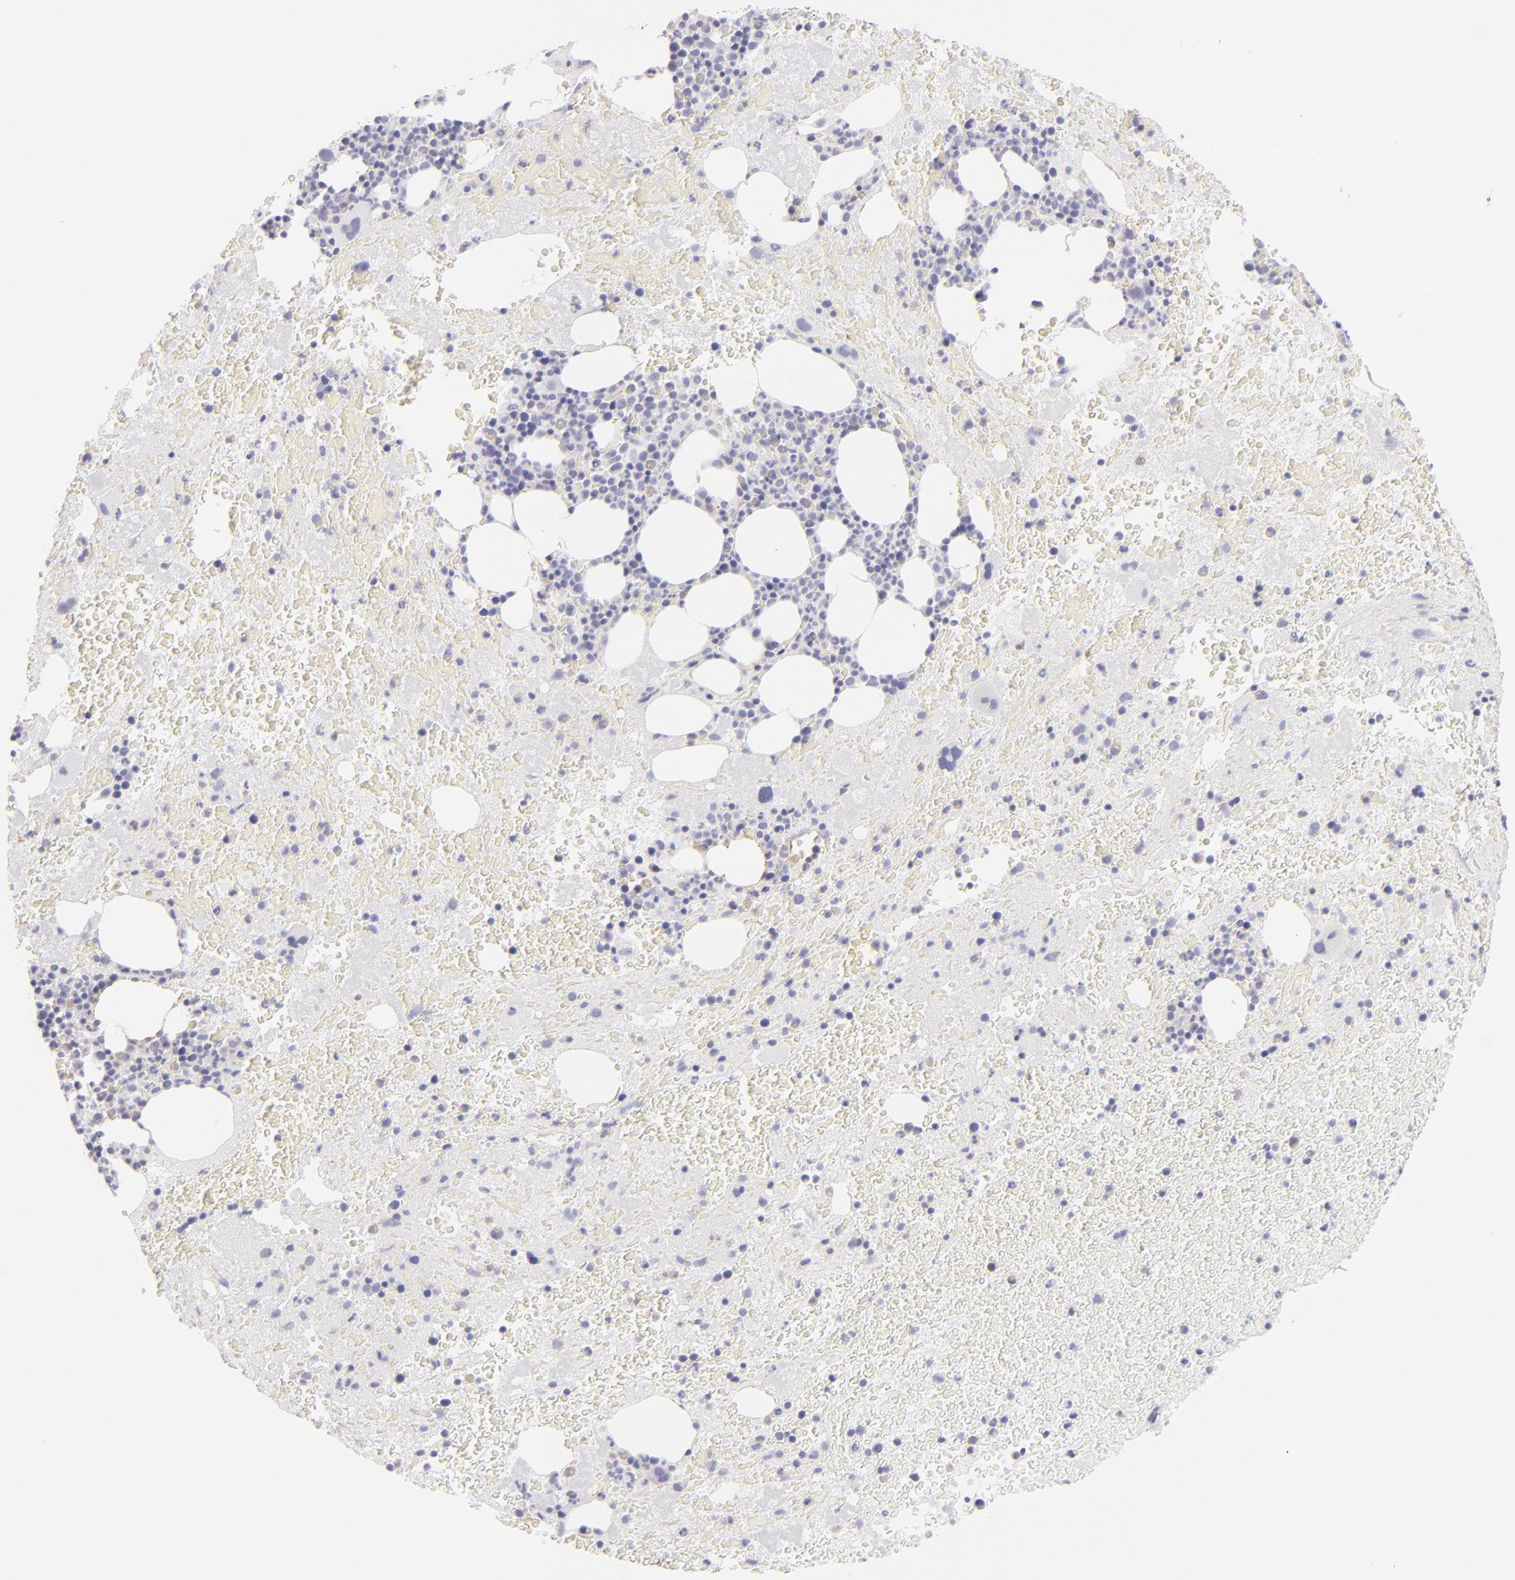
{"staining": {"intensity": "negative", "quantity": "none", "location": "none"}, "tissue": "bone marrow", "cell_type": "Hematopoietic cells", "image_type": "normal", "snomed": [{"axis": "morphology", "description": "Normal tissue, NOS"}, {"axis": "topography", "description": "Bone marrow"}], "caption": "Human bone marrow stained for a protein using IHC shows no staining in hematopoietic cells.", "gene": "CLDN4", "patient": {"sex": "male", "age": 76}}